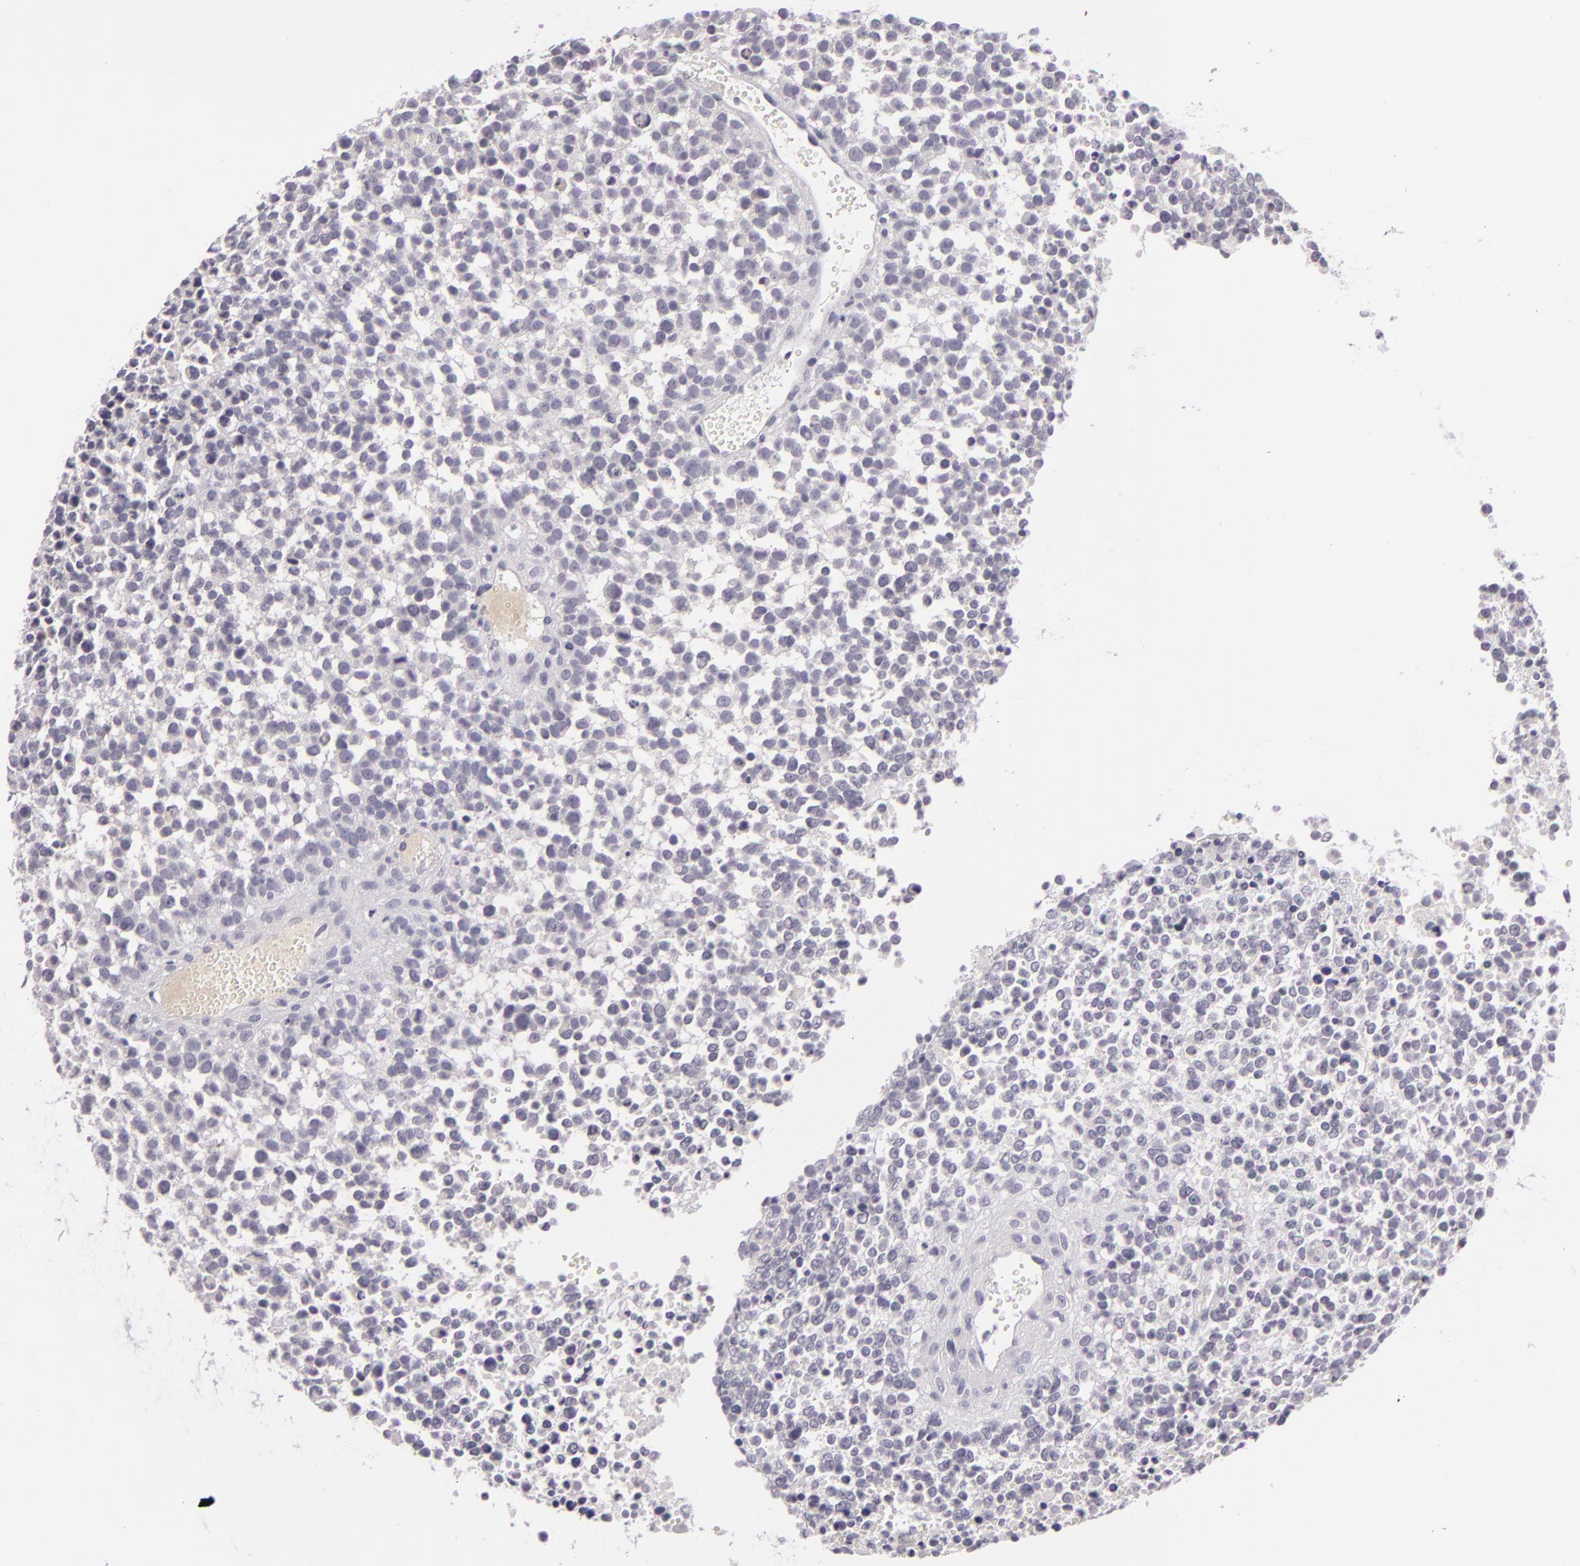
{"staining": {"intensity": "negative", "quantity": "none", "location": "none"}, "tissue": "glioma", "cell_type": "Tumor cells", "image_type": "cancer", "snomed": [{"axis": "morphology", "description": "Glioma, malignant, High grade"}, {"axis": "topography", "description": "Brain"}], "caption": "High magnification brightfield microscopy of glioma stained with DAB (brown) and counterstained with hematoxylin (blue): tumor cells show no significant positivity. Brightfield microscopy of immunohistochemistry stained with DAB (brown) and hematoxylin (blue), captured at high magnification.", "gene": "DAG1", "patient": {"sex": "male", "age": 66}}